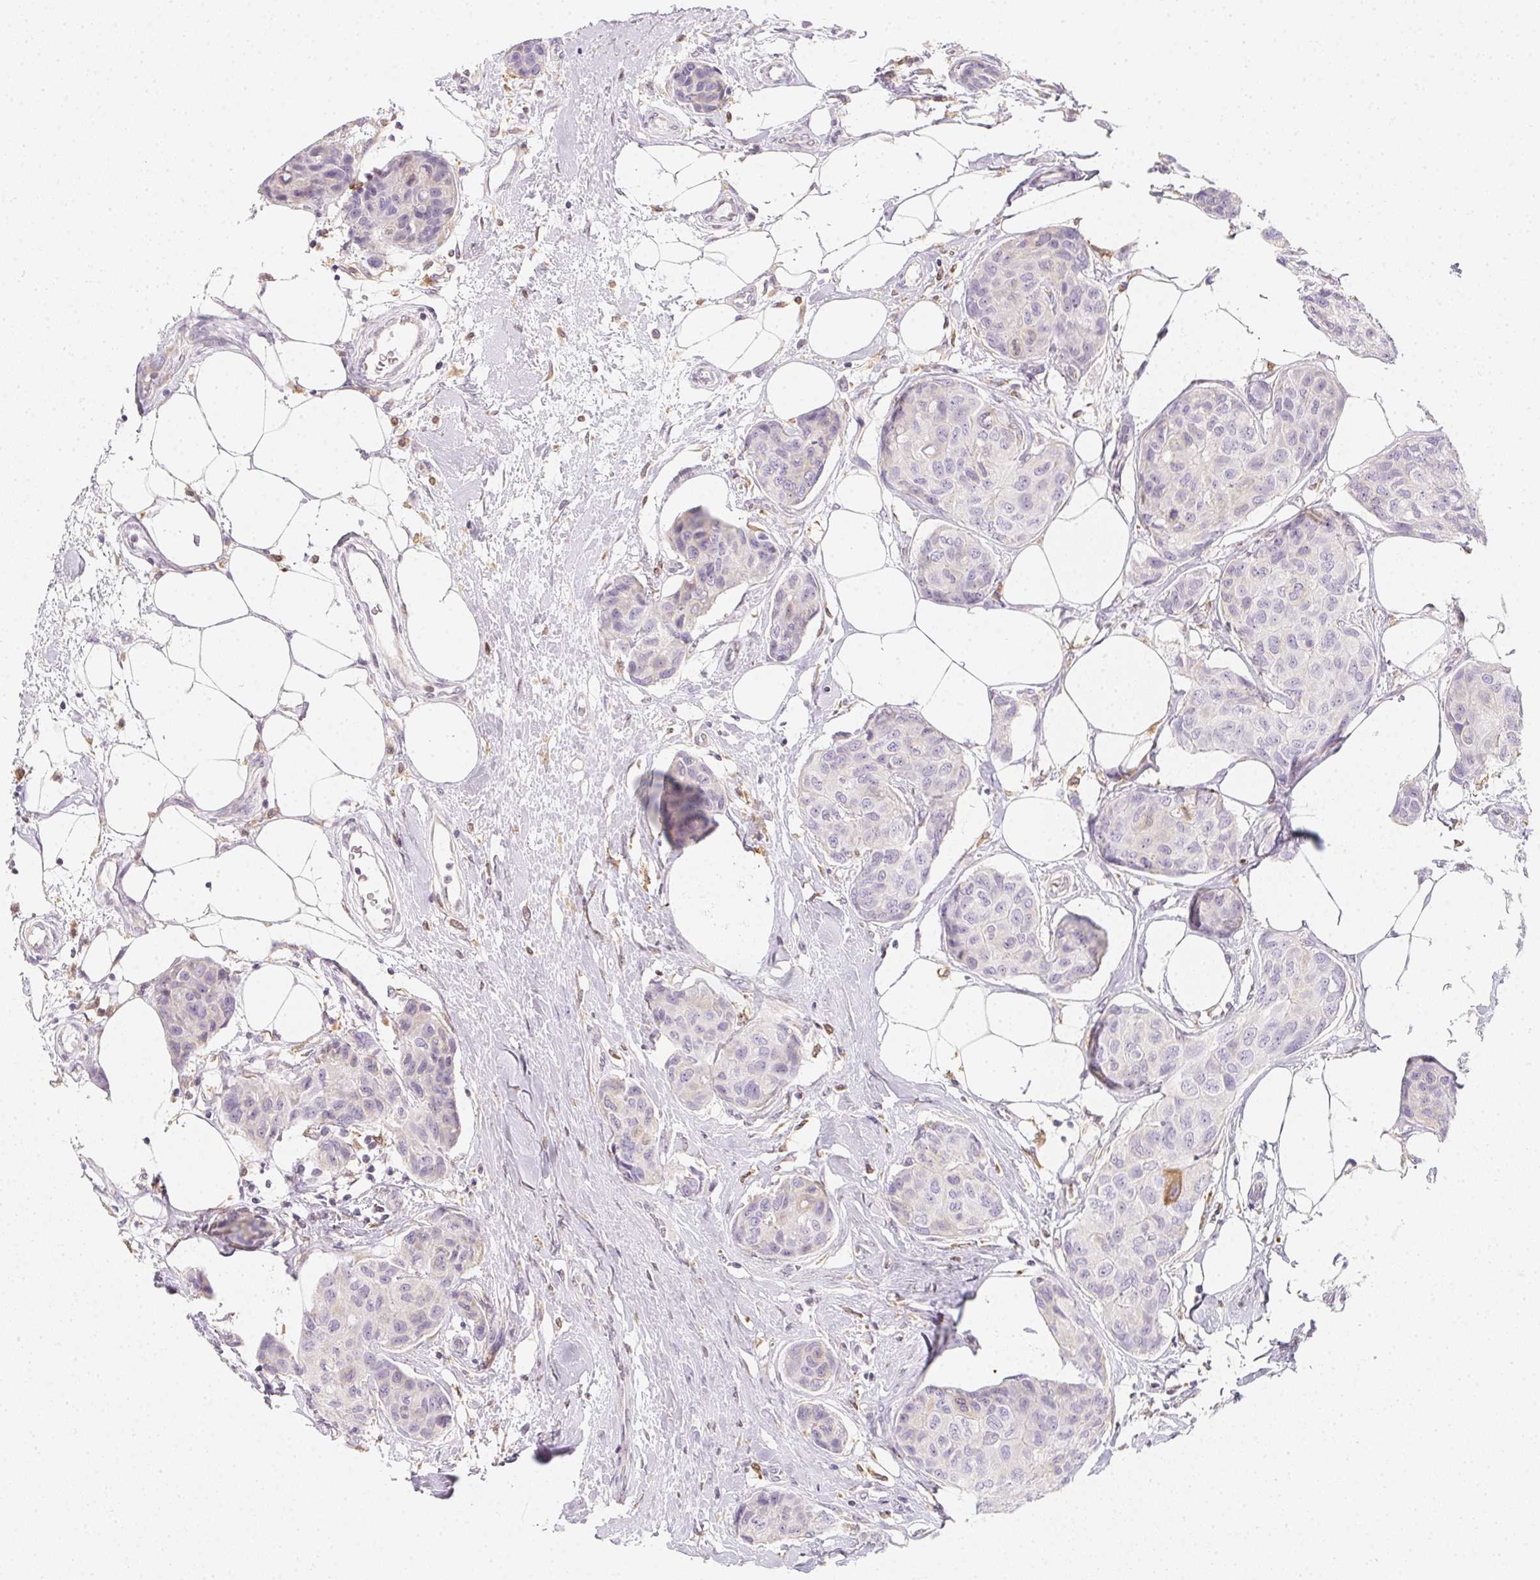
{"staining": {"intensity": "negative", "quantity": "none", "location": "none"}, "tissue": "breast cancer", "cell_type": "Tumor cells", "image_type": "cancer", "snomed": [{"axis": "morphology", "description": "Duct carcinoma"}, {"axis": "topography", "description": "Breast"}], "caption": "Tumor cells are negative for protein expression in human breast invasive ductal carcinoma.", "gene": "SOAT1", "patient": {"sex": "female", "age": 80}}